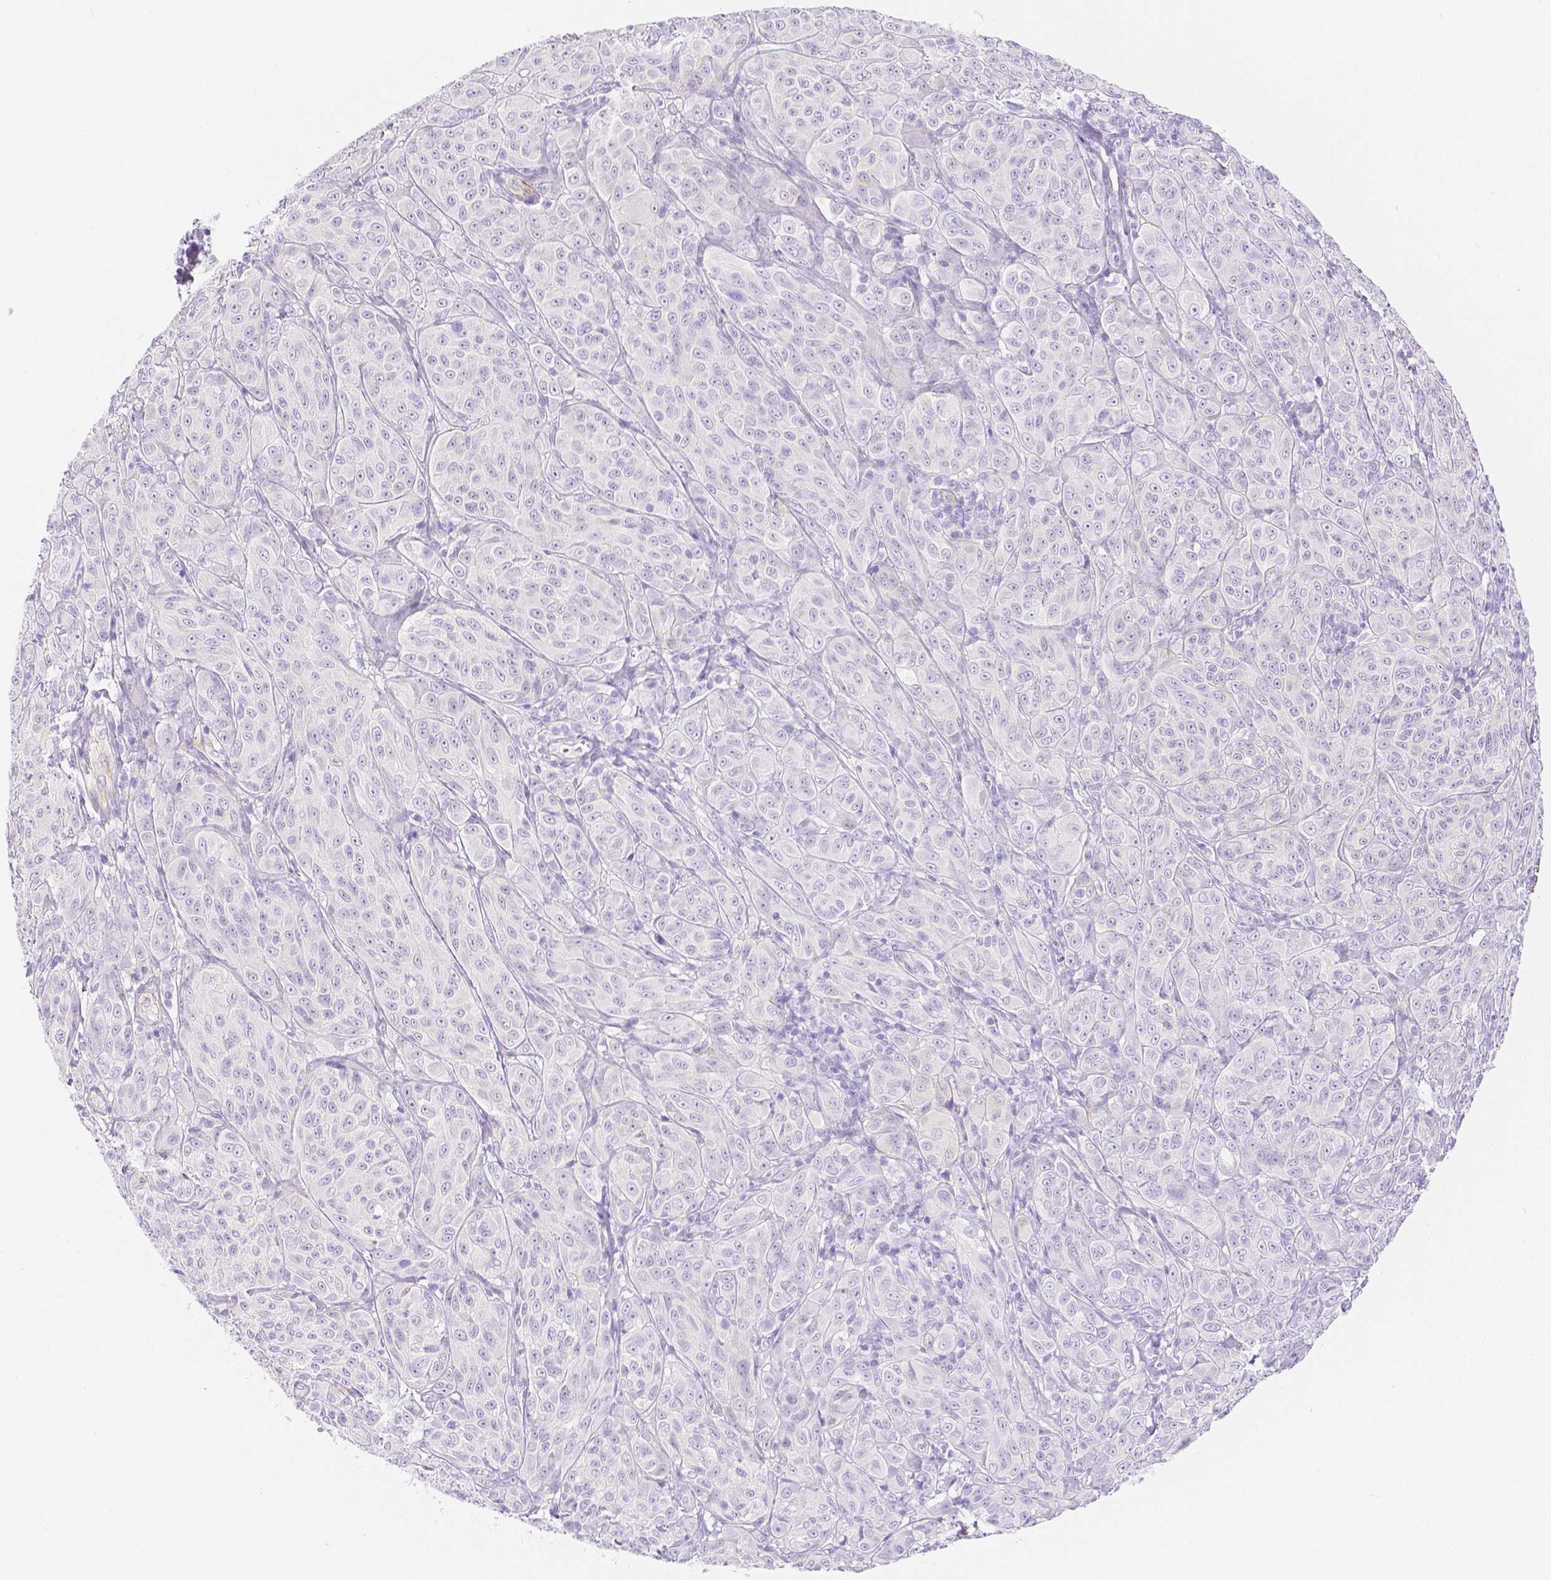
{"staining": {"intensity": "negative", "quantity": "none", "location": "none"}, "tissue": "melanoma", "cell_type": "Tumor cells", "image_type": "cancer", "snomed": [{"axis": "morphology", "description": "Malignant melanoma, NOS"}, {"axis": "topography", "description": "Skin"}], "caption": "The histopathology image exhibits no significant staining in tumor cells of melanoma.", "gene": "SLC27A5", "patient": {"sex": "male", "age": 89}}